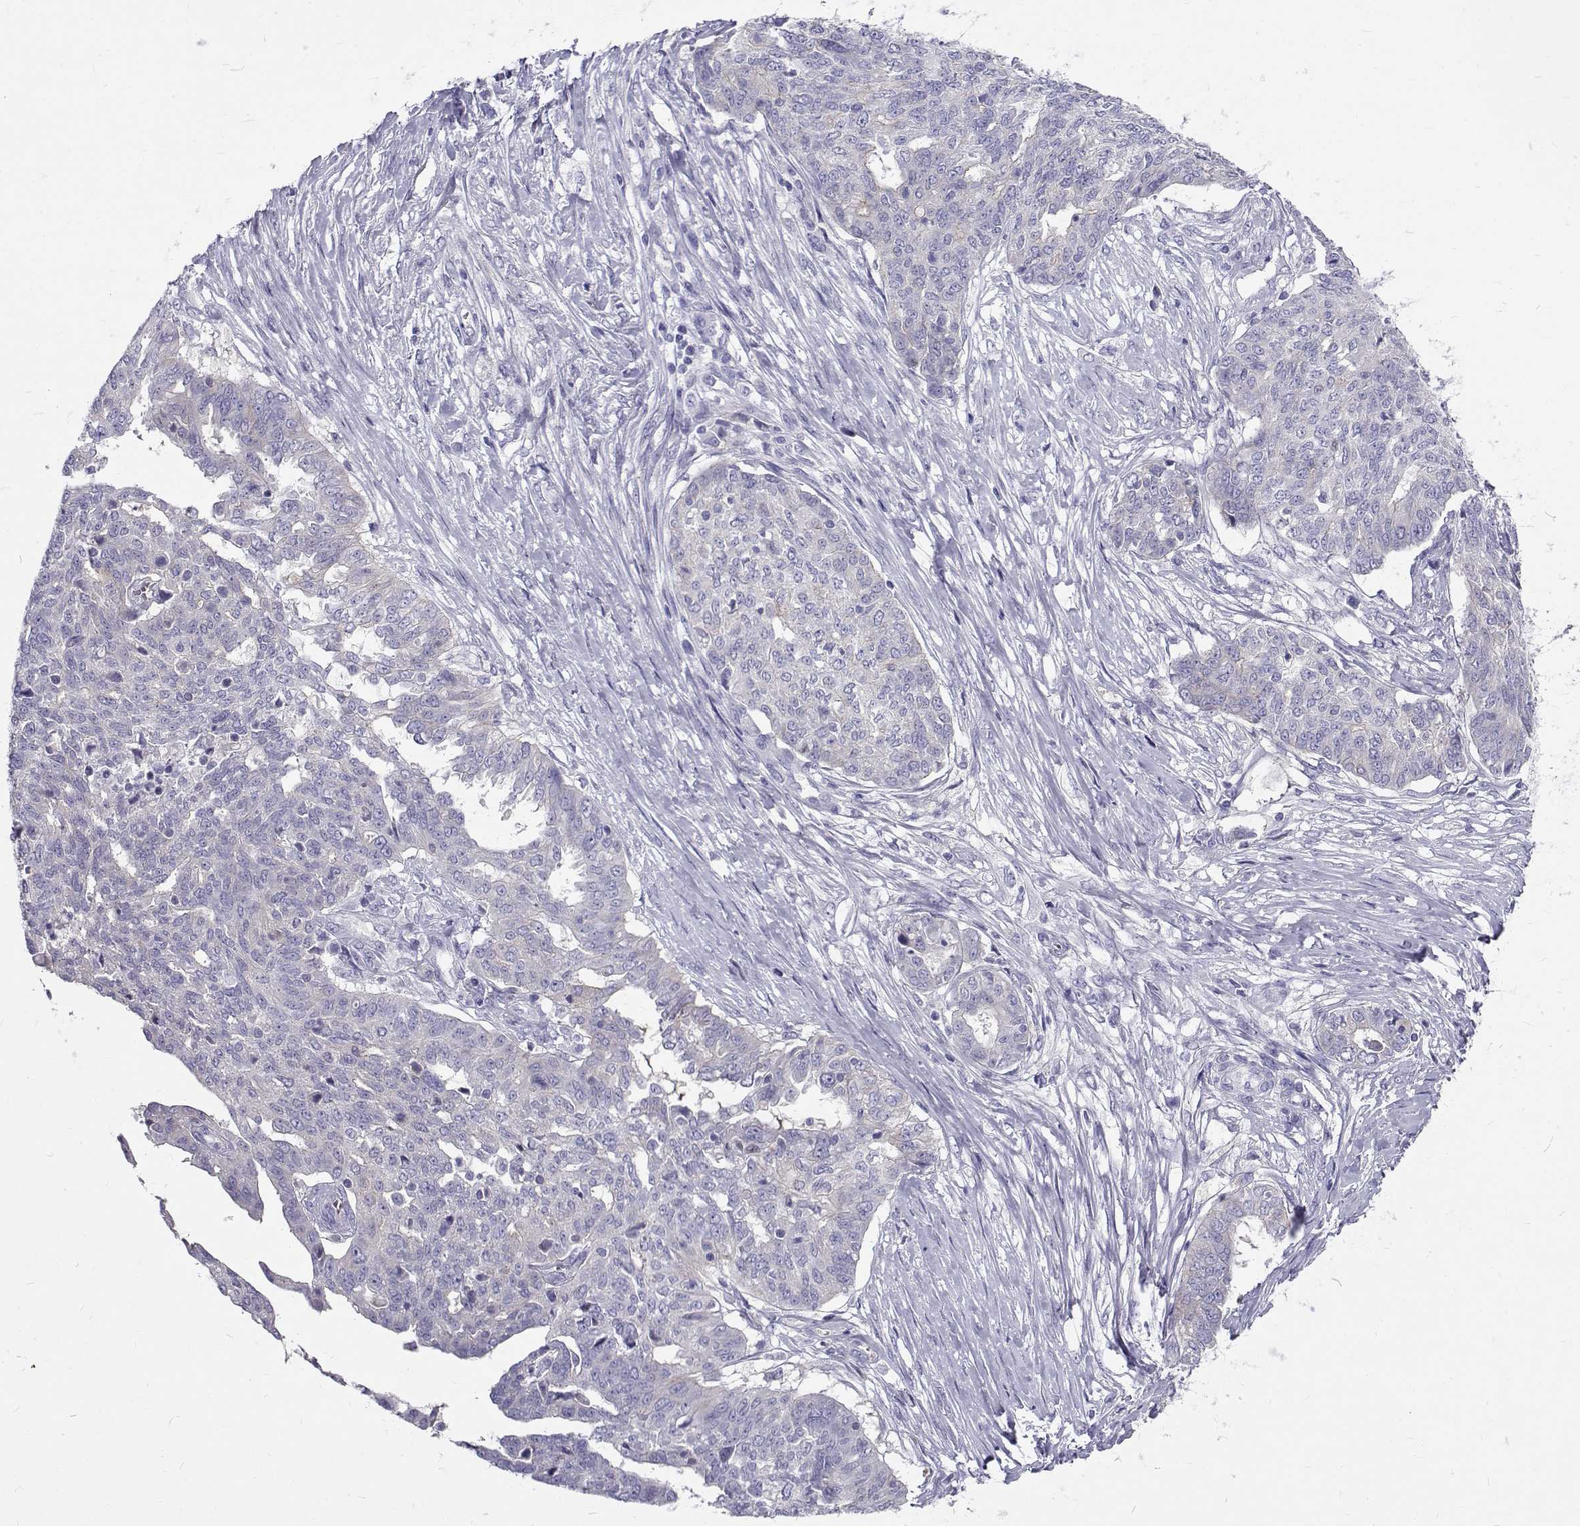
{"staining": {"intensity": "negative", "quantity": "none", "location": "none"}, "tissue": "ovarian cancer", "cell_type": "Tumor cells", "image_type": "cancer", "snomed": [{"axis": "morphology", "description": "Cystadenocarcinoma, serous, NOS"}, {"axis": "topography", "description": "Ovary"}], "caption": "Human ovarian serous cystadenocarcinoma stained for a protein using IHC displays no expression in tumor cells.", "gene": "IGSF1", "patient": {"sex": "female", "age": 67}}